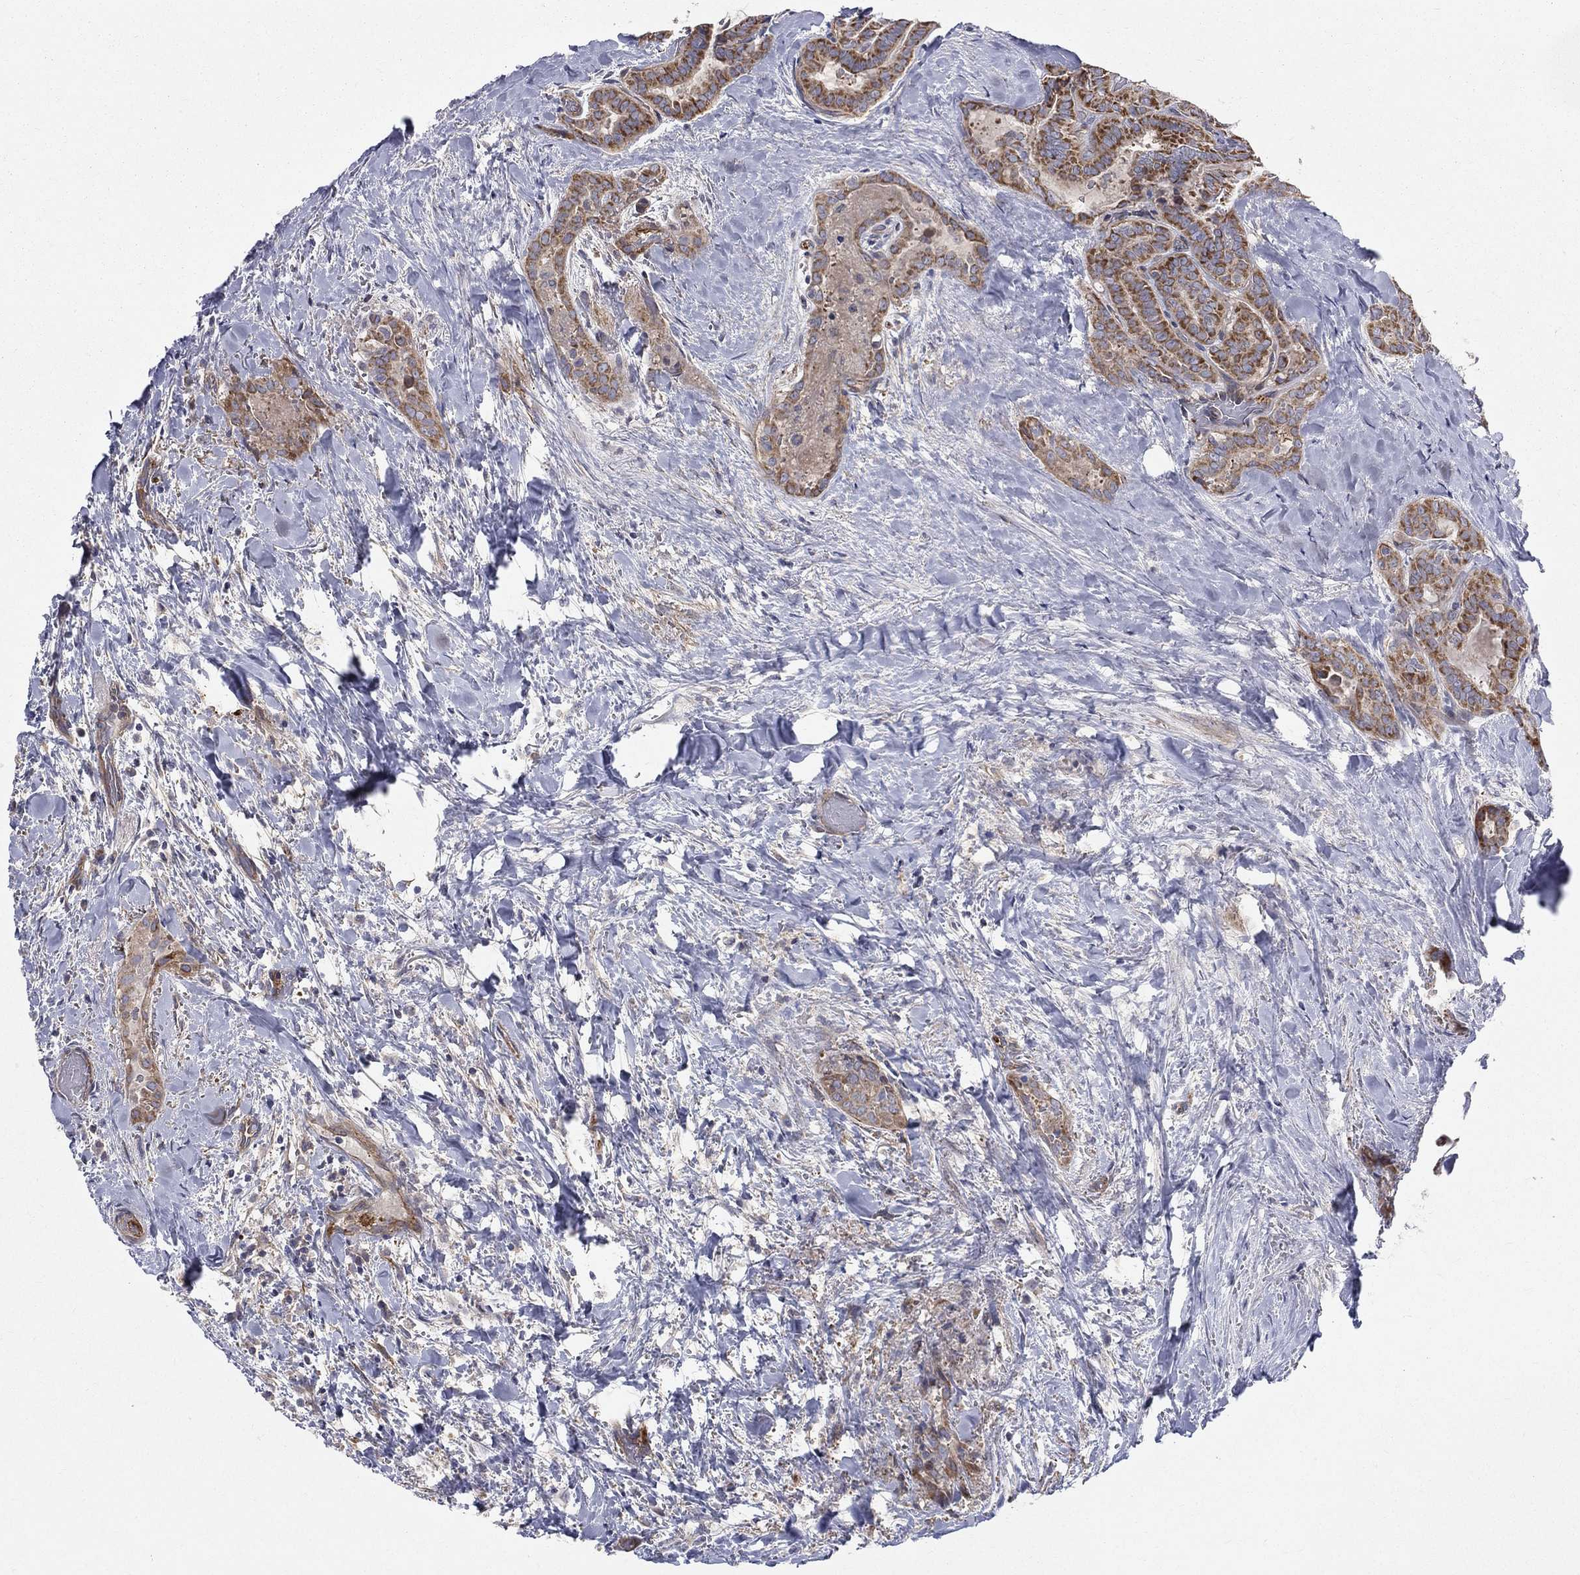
{"staining": {"intensity": "strong", "quantity": ">75%", "location": "cytoplasmic/membranous"}, "tissue": "thyroid cancer", "cell_type": "Tumor cells", "image_type": "cancer", "snomed": [{"axis": "morphology", "description": "Papillary adenocarcinoma, NOS"}, {"axis": "topography", "description": "Thyroid gland"}], "caption": "Brown immunohistochemical staining in human thyroid cancer (papillary adenocarcinoma) exhibits strong cytoplasmic/membranous expression in approximately >75% of tumor cells.", "gene": "POMZP3", "patient": {"sex": "female", "age": 39}}